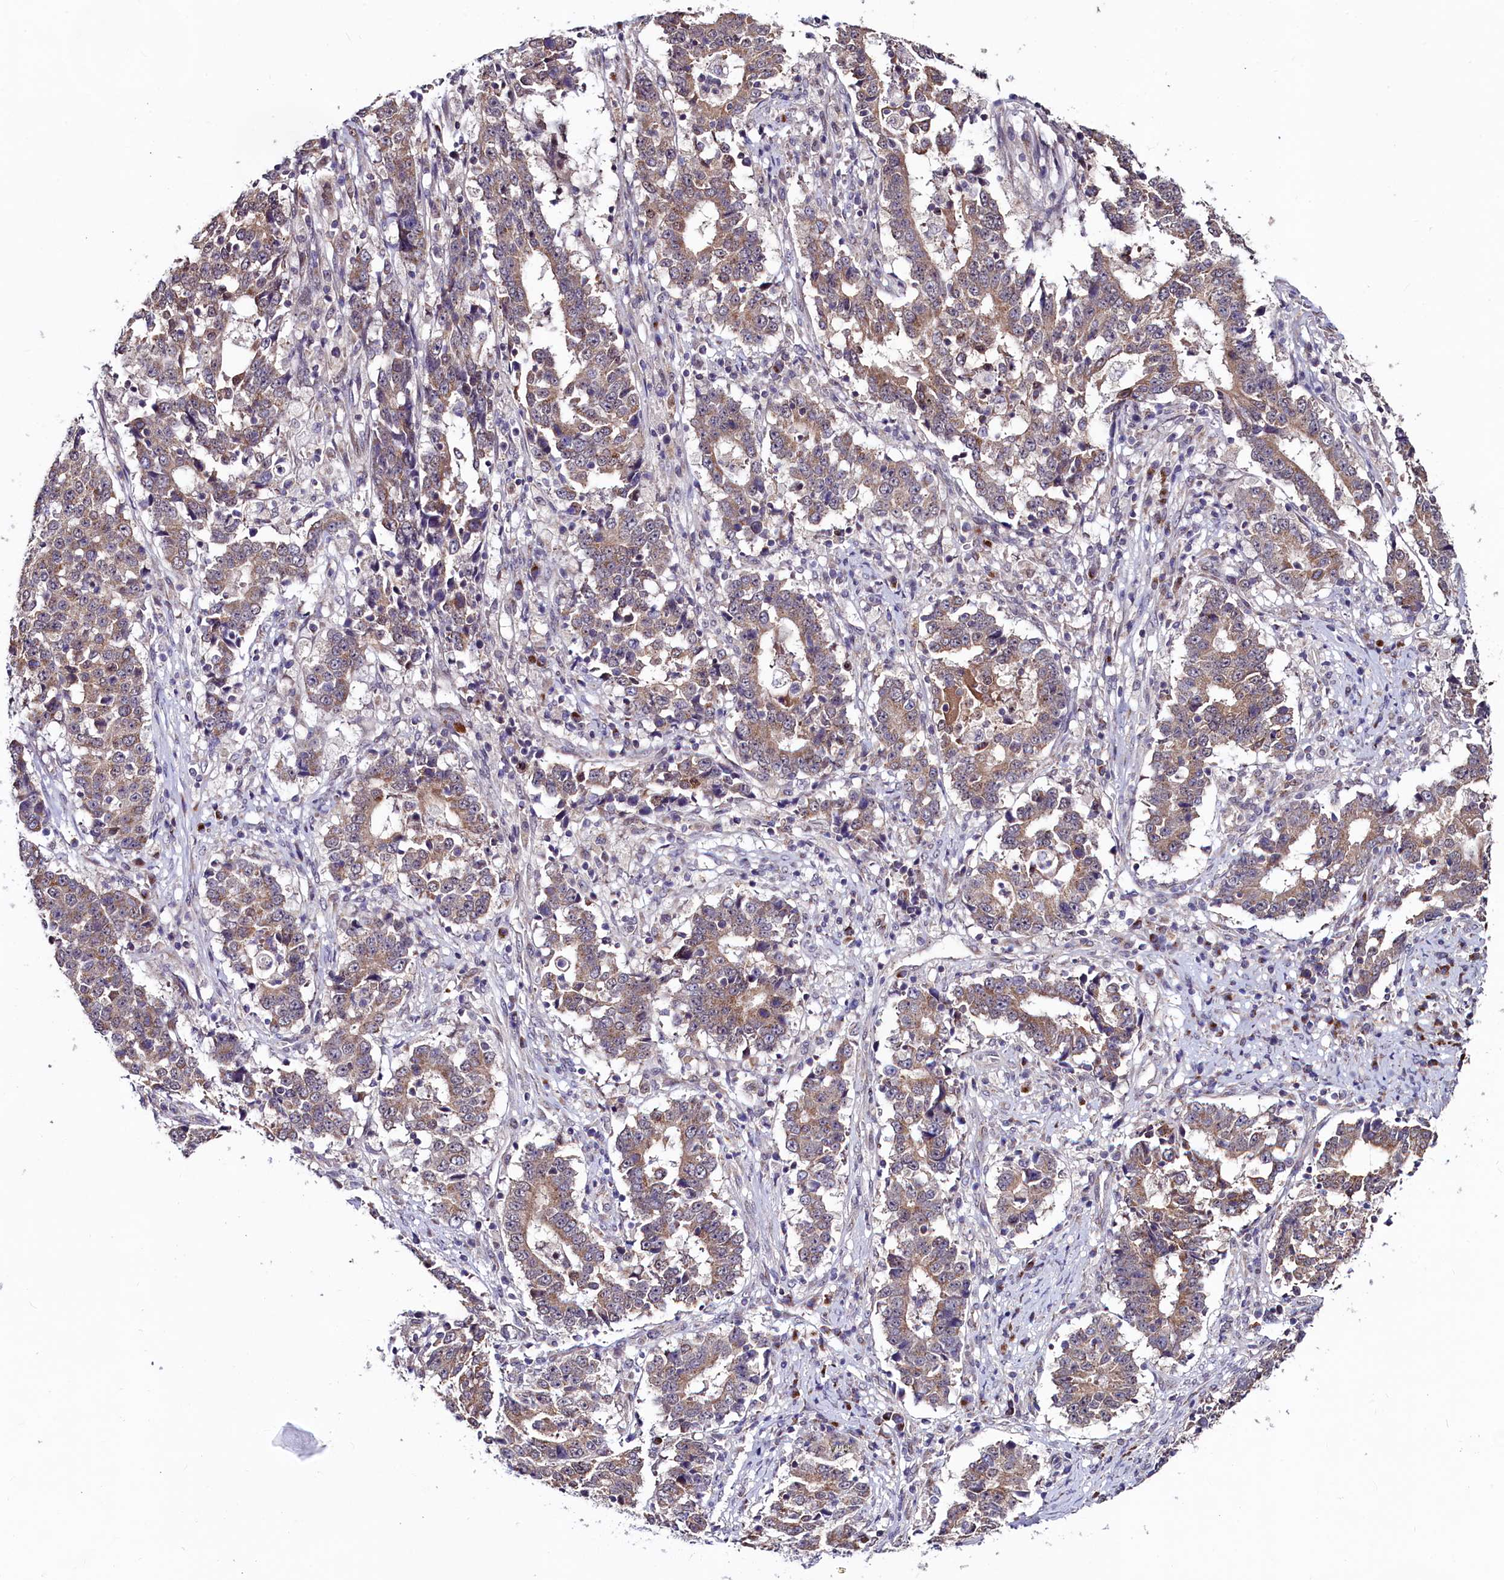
{"staining": {"intensity": "moderate", "quantity": ">75%", "location": "cytoplasmic/membranous"}, "tissue": "stomach cancer", "cell_type": "Tumor cells", "image_type": "cancer", "snomed": [{"axis": "morphology", "description": "Adenocarcinoma, NOS"}, {"axis": "topography", "description": "Stomach"}], "caption": "Immunohistochemical staining of stomach adenocarcinoma reveals moderate cytoplasmic/membranous protein positivity in approximately >75% of tumor cells. Nuclei are stained in blue.", "gene": "SEC24C", "patient": {"sex": "male", "age": 59}}